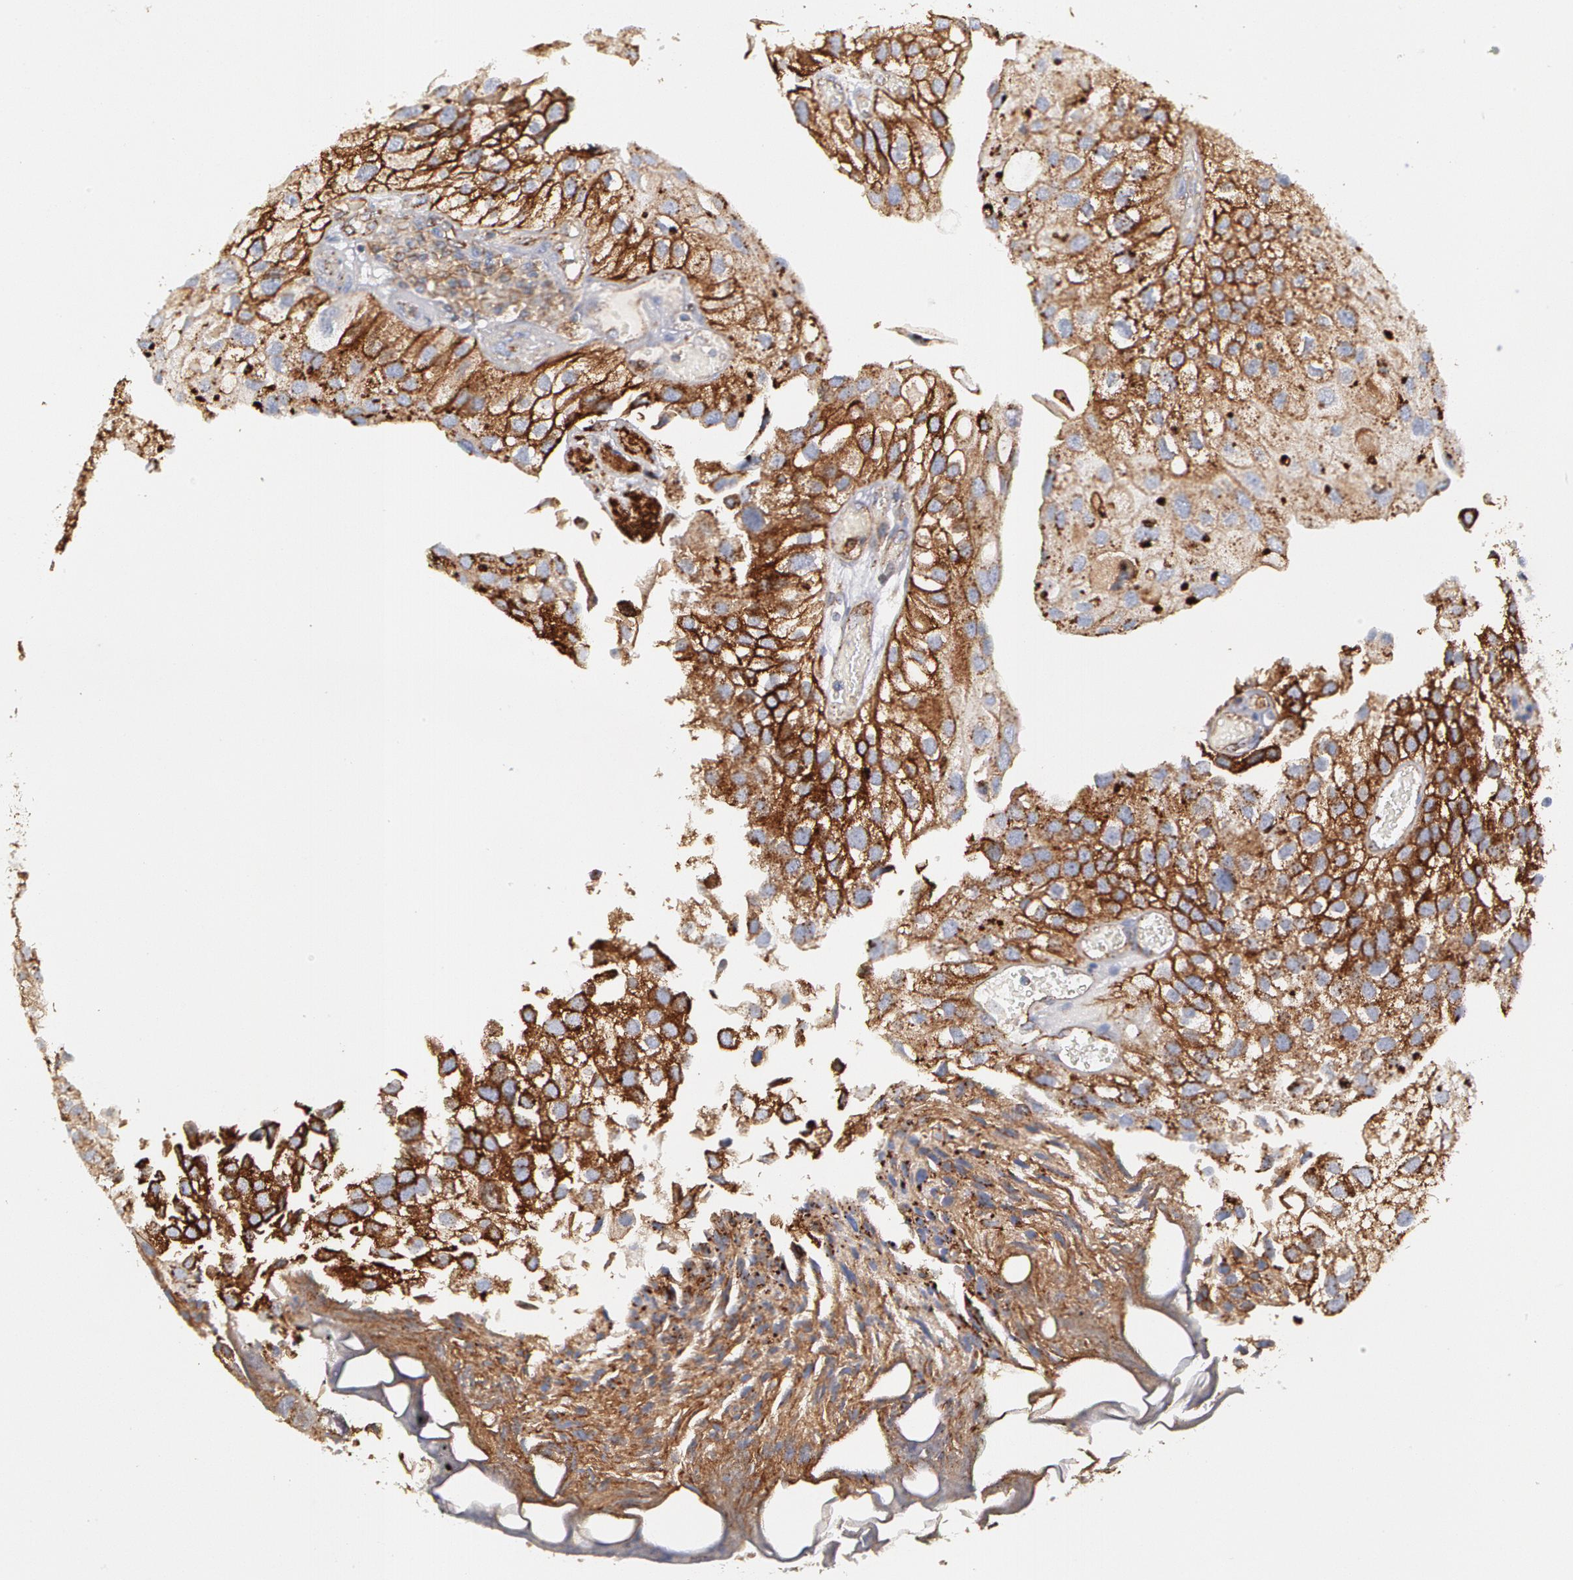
{"staining": {"intensity": "moderate", "quantity": ">75%", "location": "cytoplasmic/membranous"}, "tissue": "urothelial cancer", "cell_type": "Tumor cells", "image_type": "cancer", "snomed": [{"axis": "morphology", "description": "Urothelial carcinoma, Low grade"}, {"axis": "topography", "description": "Urinary bladder"}], "caption": "Immunohistochemical staining of low-grade urothelial carcinoma exhibits moderate cytoplasmic/membranous protein positivity in approximately >75% of tumor cells. (DAB (3,3'-diaminobenzidine) IHC, brown staining for protein, blue staining for nuclei).", "gene": "FLOT2", "patient": {"sex": "female", "age": 89}}